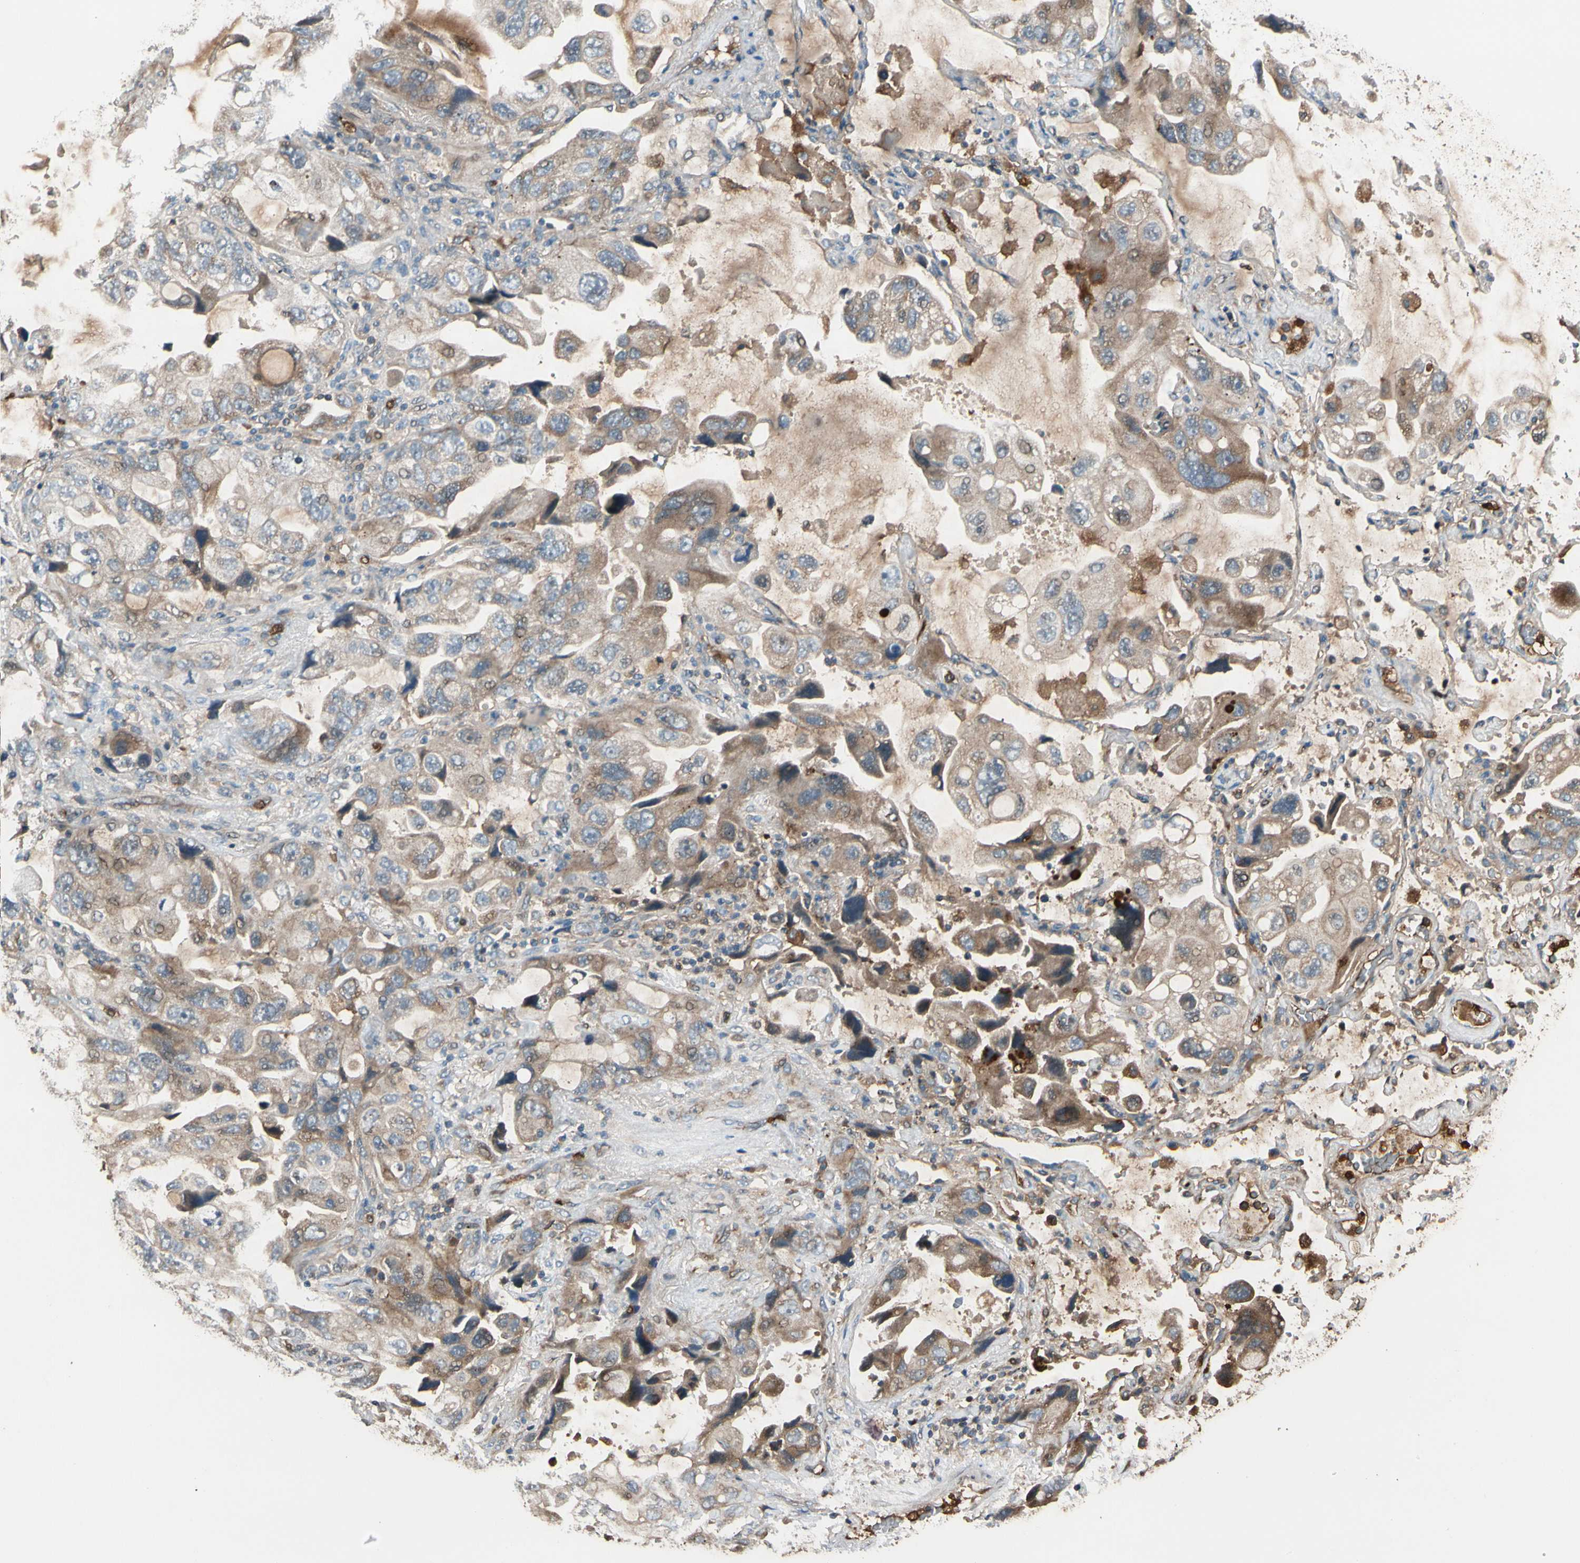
{"staining": {"intensity": "moderate", "quantity": "25%-75%", "location": "cytoplasmic/membranous"}, "tissue": "lung cancer", "cell_type": "Tumor cells", "image_type": "cancer", "snomed": [{"axis": "morphology", "description": "Squamous cell carcinoma, NOS"}, {"axis": "topography", "description": "Lung"}], "caption": "Human lung cancer stained for a protein (brown) demonstrates moderate cytoplasmic/membranous positive expression in about 25%-75% of tumor cells.", "gene": "STX11", "patient": {"sex": "female", "age": 73}}